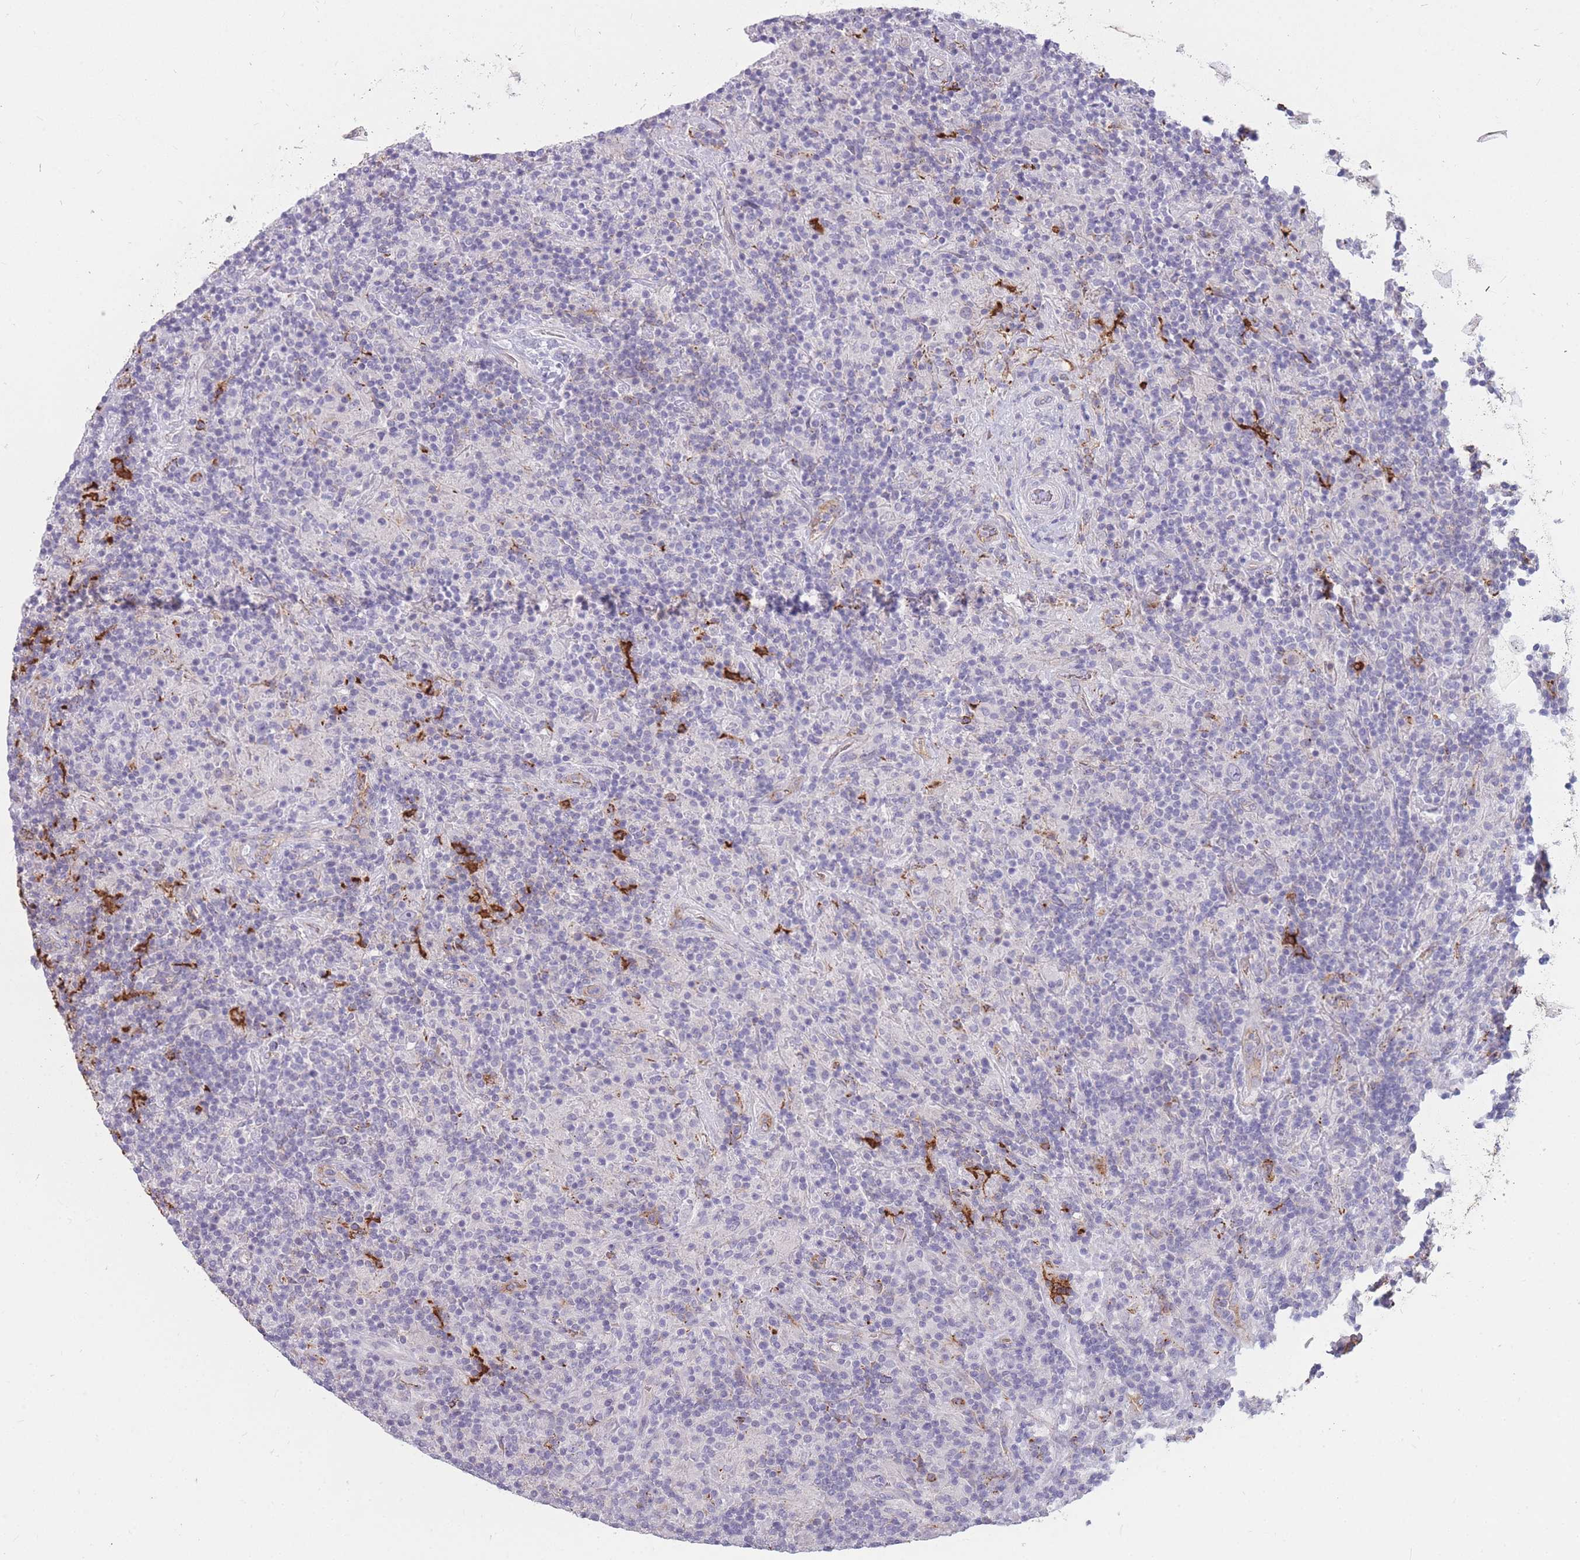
{"staining": {"intensity": "negative", "quantity": "none", "location": "none"}, "tissue": "lymphoma", "cell_type": "Tumor cells", "image_type": "cancer", "snomed": [{"axis": "morphology", "description": "Hodgkin's disease, NOS"}, {"axis": "topography", "description": "Lymph node"}], "caption": "Immunohistochemistry (IHC) photomicrograph of human Hodgkin's disease stained for a protein (brown), which shows no positivity in tumor cells. The staining was performed using DAB to visualize the protein expression in brown, while the nuclei were stained in blue with hematoxylin (Magnification: 20x).", "gene": "GNA11", "patient": {"sex": "male", "age": 70}}